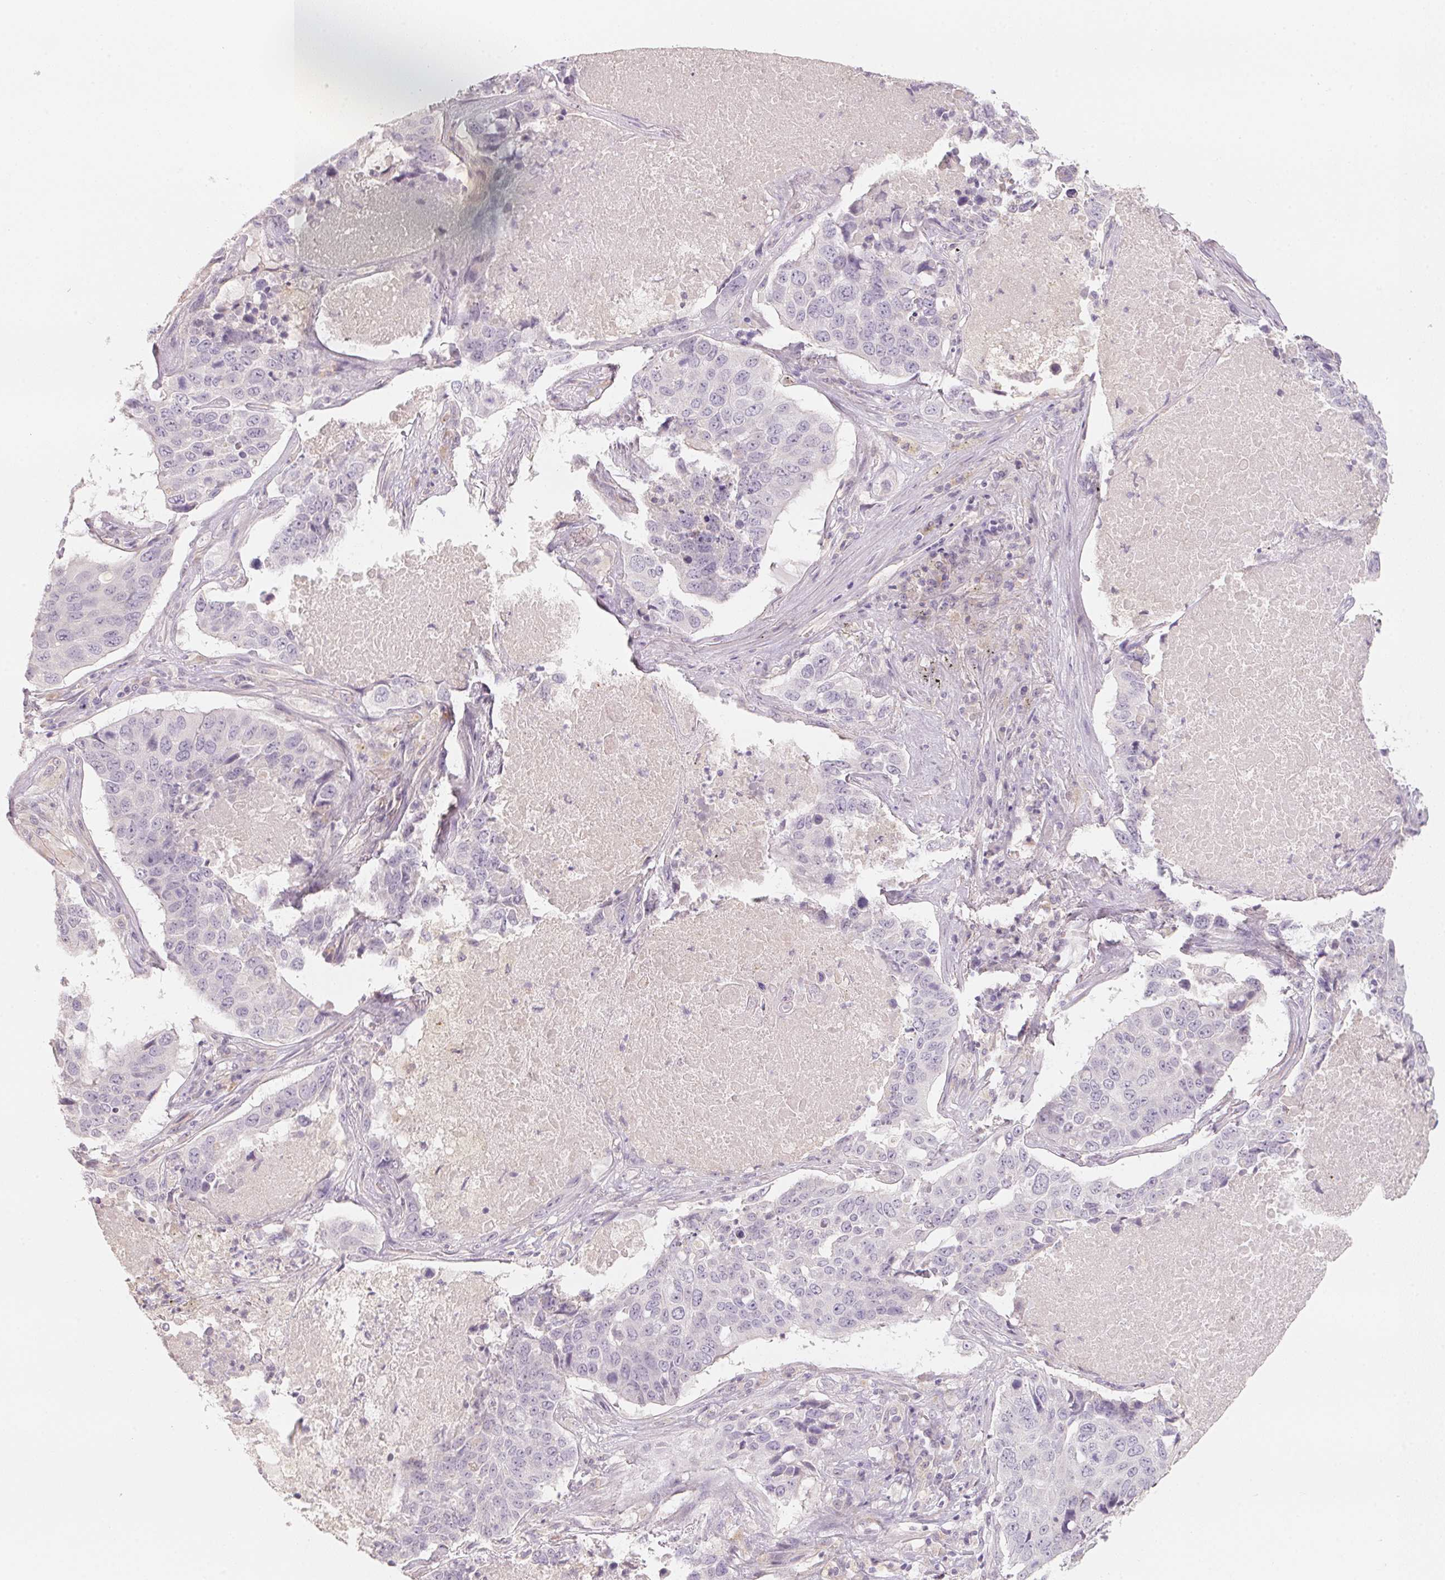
{"staining": {"intensity": "negative", "quantity": "none", "location": "none"}, "tissue": "lung cancer", "cell_type": "Tumor cells", "image_type": "cancer", "snomed": [{"axis": "morphology", "description": "Normal tissue, NOS"}, {"axis": "morphology", "description": "Squamous cell carcinoma, NOS"}, {"axis": "topography", "description": "Bronchus"}, {"axis": "topography", "description": "Lung"}], "caption": "A histopathology image of lung cancer (squamous cell carcinoma) stained for a protein demonstrates no brown staining in tumor cells.", "gene": "TREH", "patient": {"sex": "male", "age": 64}}